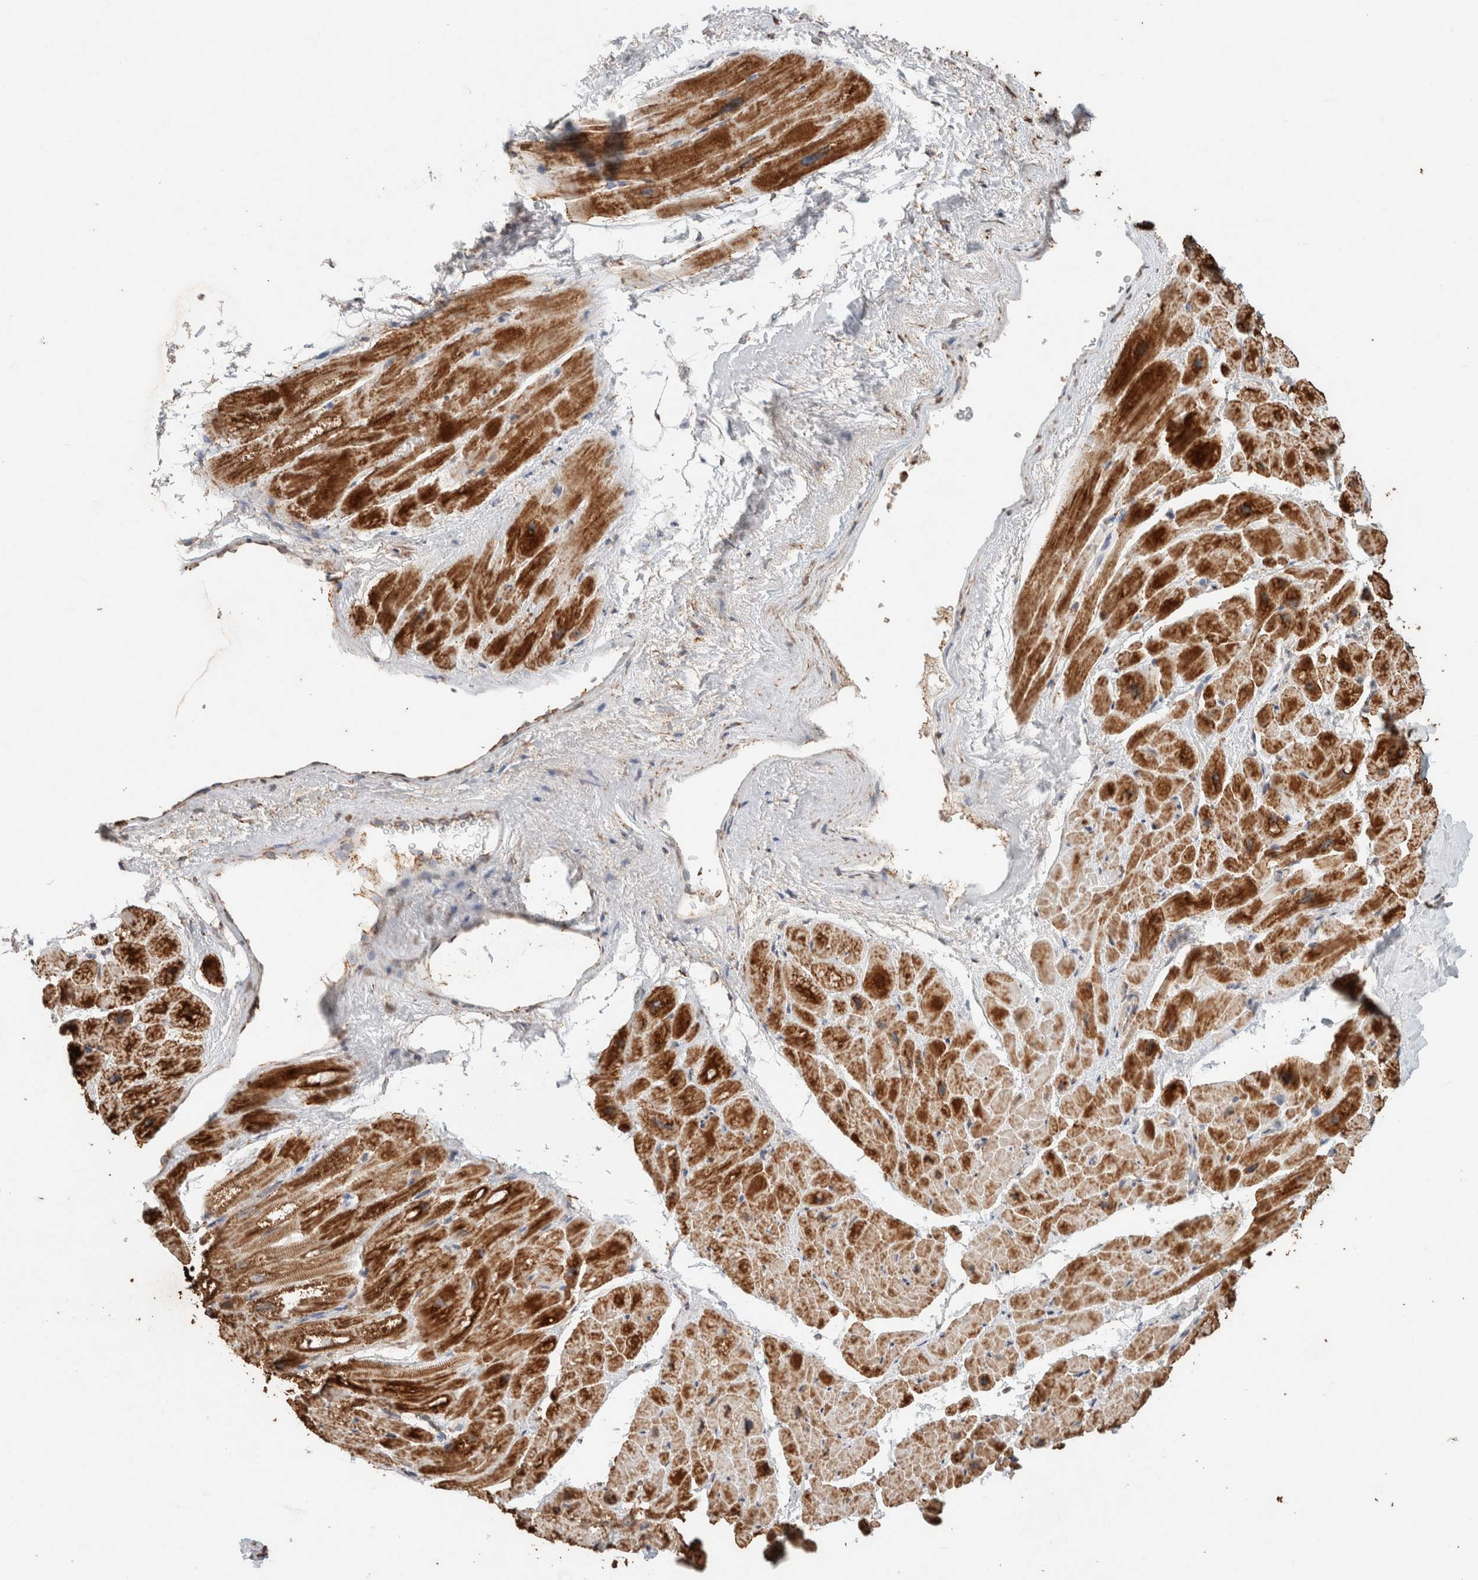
{"staining": {"intensity": "strong", "quantity": ">75%", "location": "cytoplasmic/membranous"}, "tissue": "heart muscle", "cell_type": "Cardiomyocytes", "image_type": "normal", "snomed": [{"axis": "morphology", "description": "Normal tissue, NOS"}, {"axis": "topography", "description": "Heart"}], "caption": "IHC of unremarkable human heart muscle reveals high levels of strong cytoplasmic/membranous staining in approximately >75% of cardiomyocytes.", "gene": "SDC2", "patient": {"sex": "male", "age": 49}}